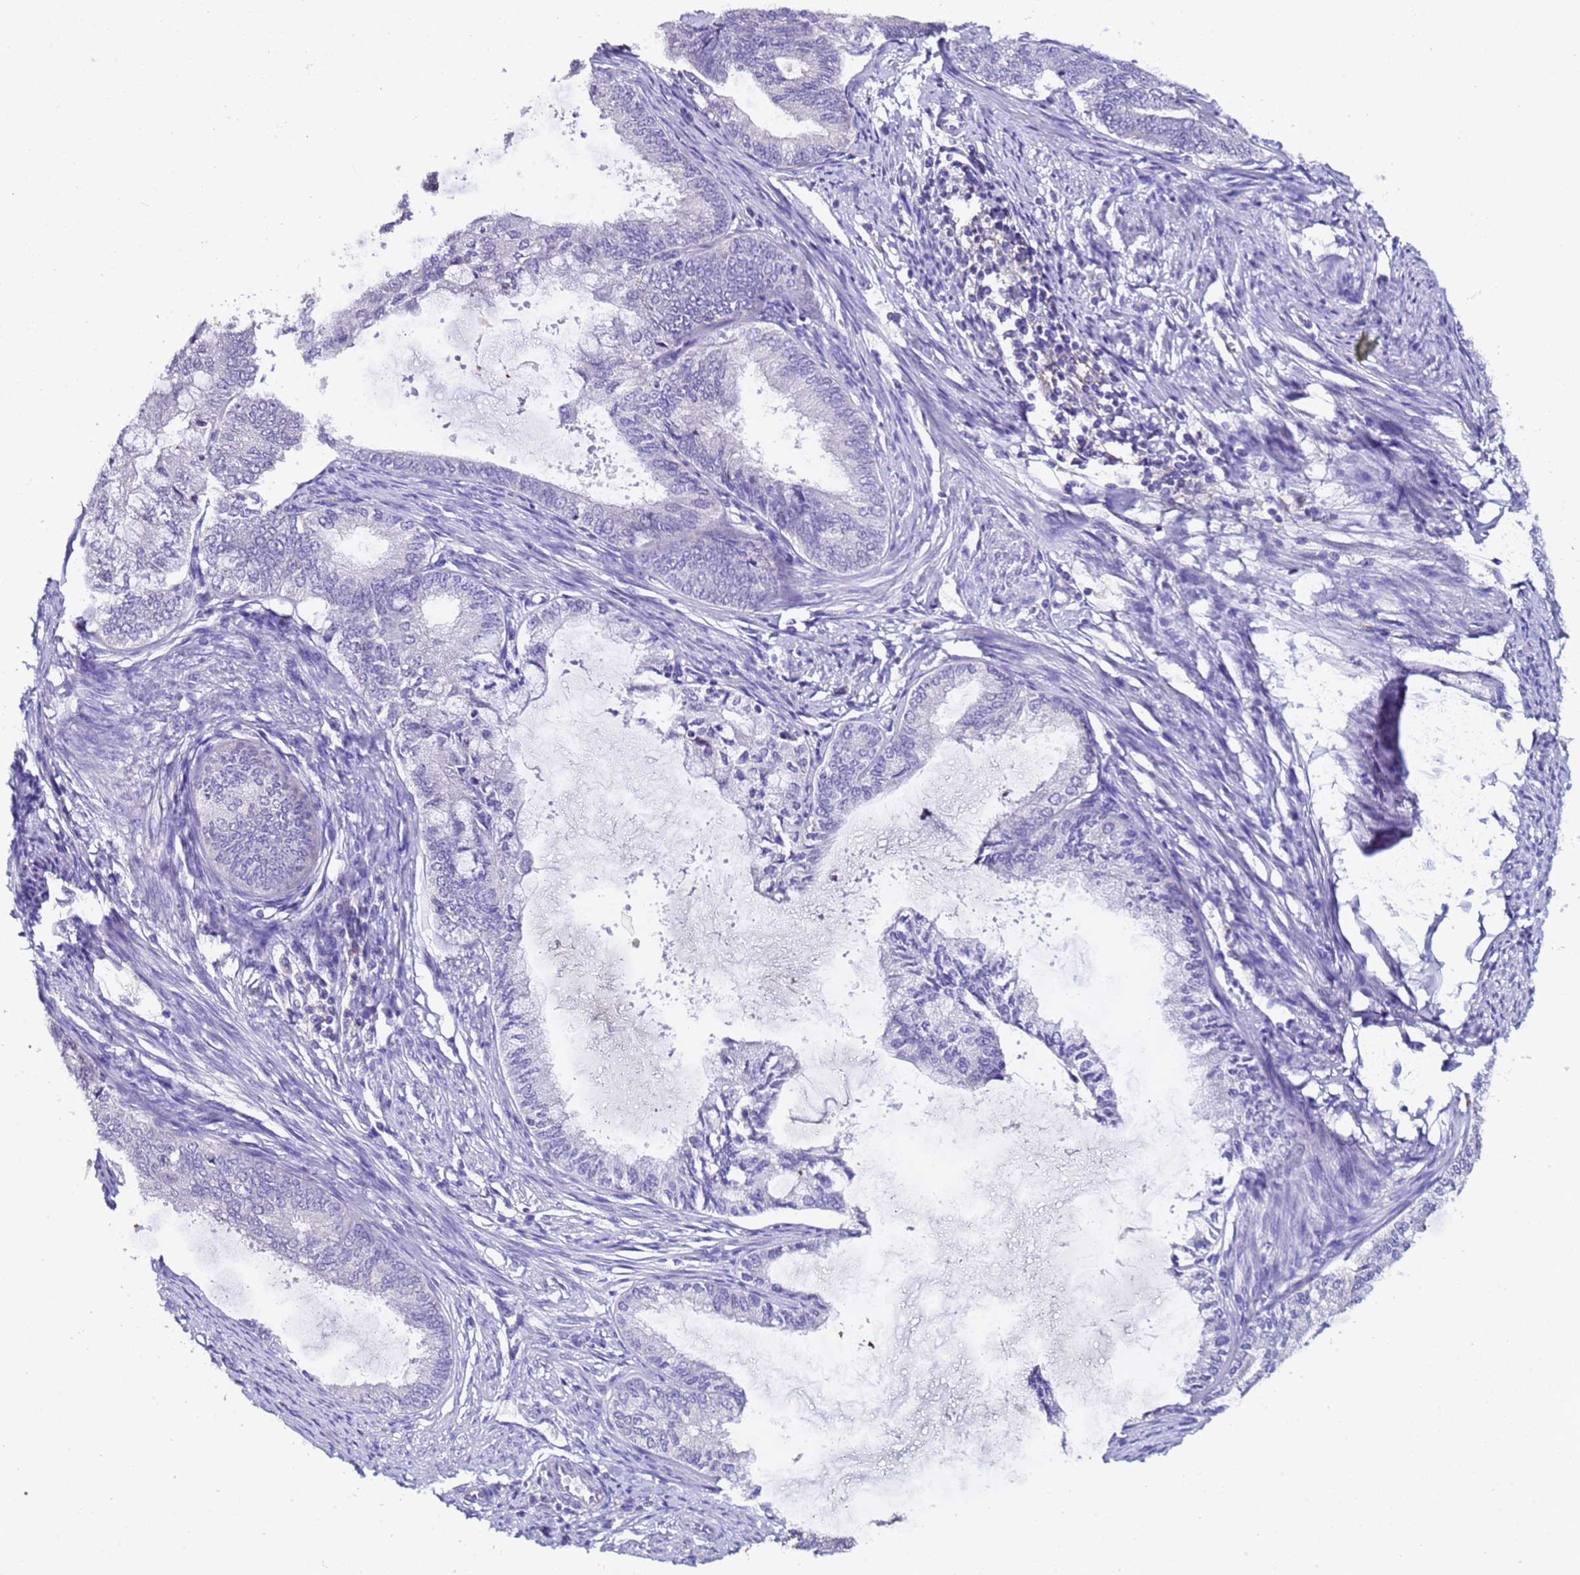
{"staining": {"intensity": "negative", "quantity": "none", "location": "none"}, "tissue": "endometrial cancer", "cell_type": "Tumor cells", "image_type": "cancer", "snomed": [{"axis": "morphology", "description": "Adenocarcinoma, NOS"}, {"axis": "topography", "description": "Endometrium"}], "caption": "Tumor cells show no significant protein staining in endometrial adenocarcinoma.", "gene": "ZNF248", "patient": {"sex": "female", "age": 86}}